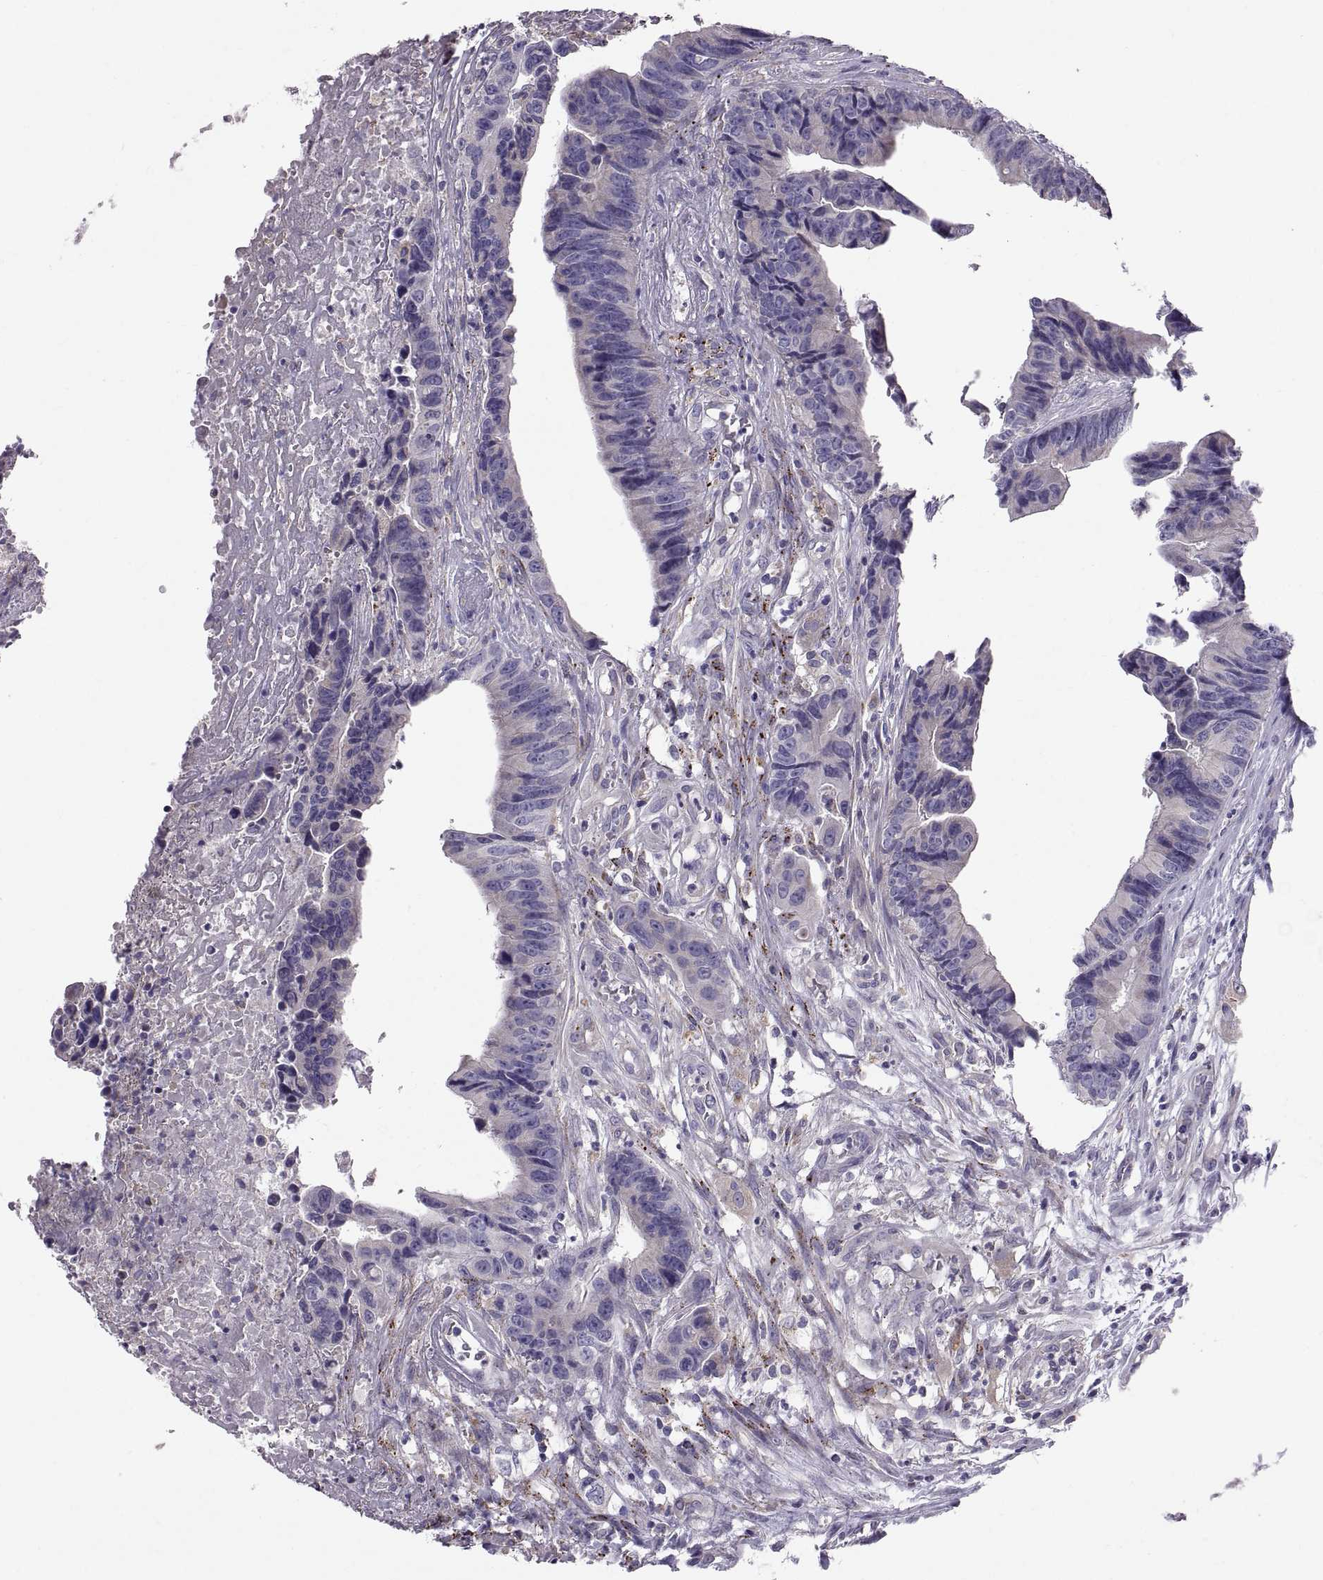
{"staining": {"intensity": "negative", "quantity": "none", "location": "none"}, "tissue": "colorectal cancer", "cell_type": "Tumor cells", "image_type": "cancer", "snomed": [{"axis": "morphology", "description": "Adenocarcinoma, NOS"}, {"axis": "topography", "description": "Colon"}], "caption": "Tumor cells are negative for protein expression in human colorectal cancer.", "gene": "ARSL", "patient": {"sex": "female", "age": 87}}